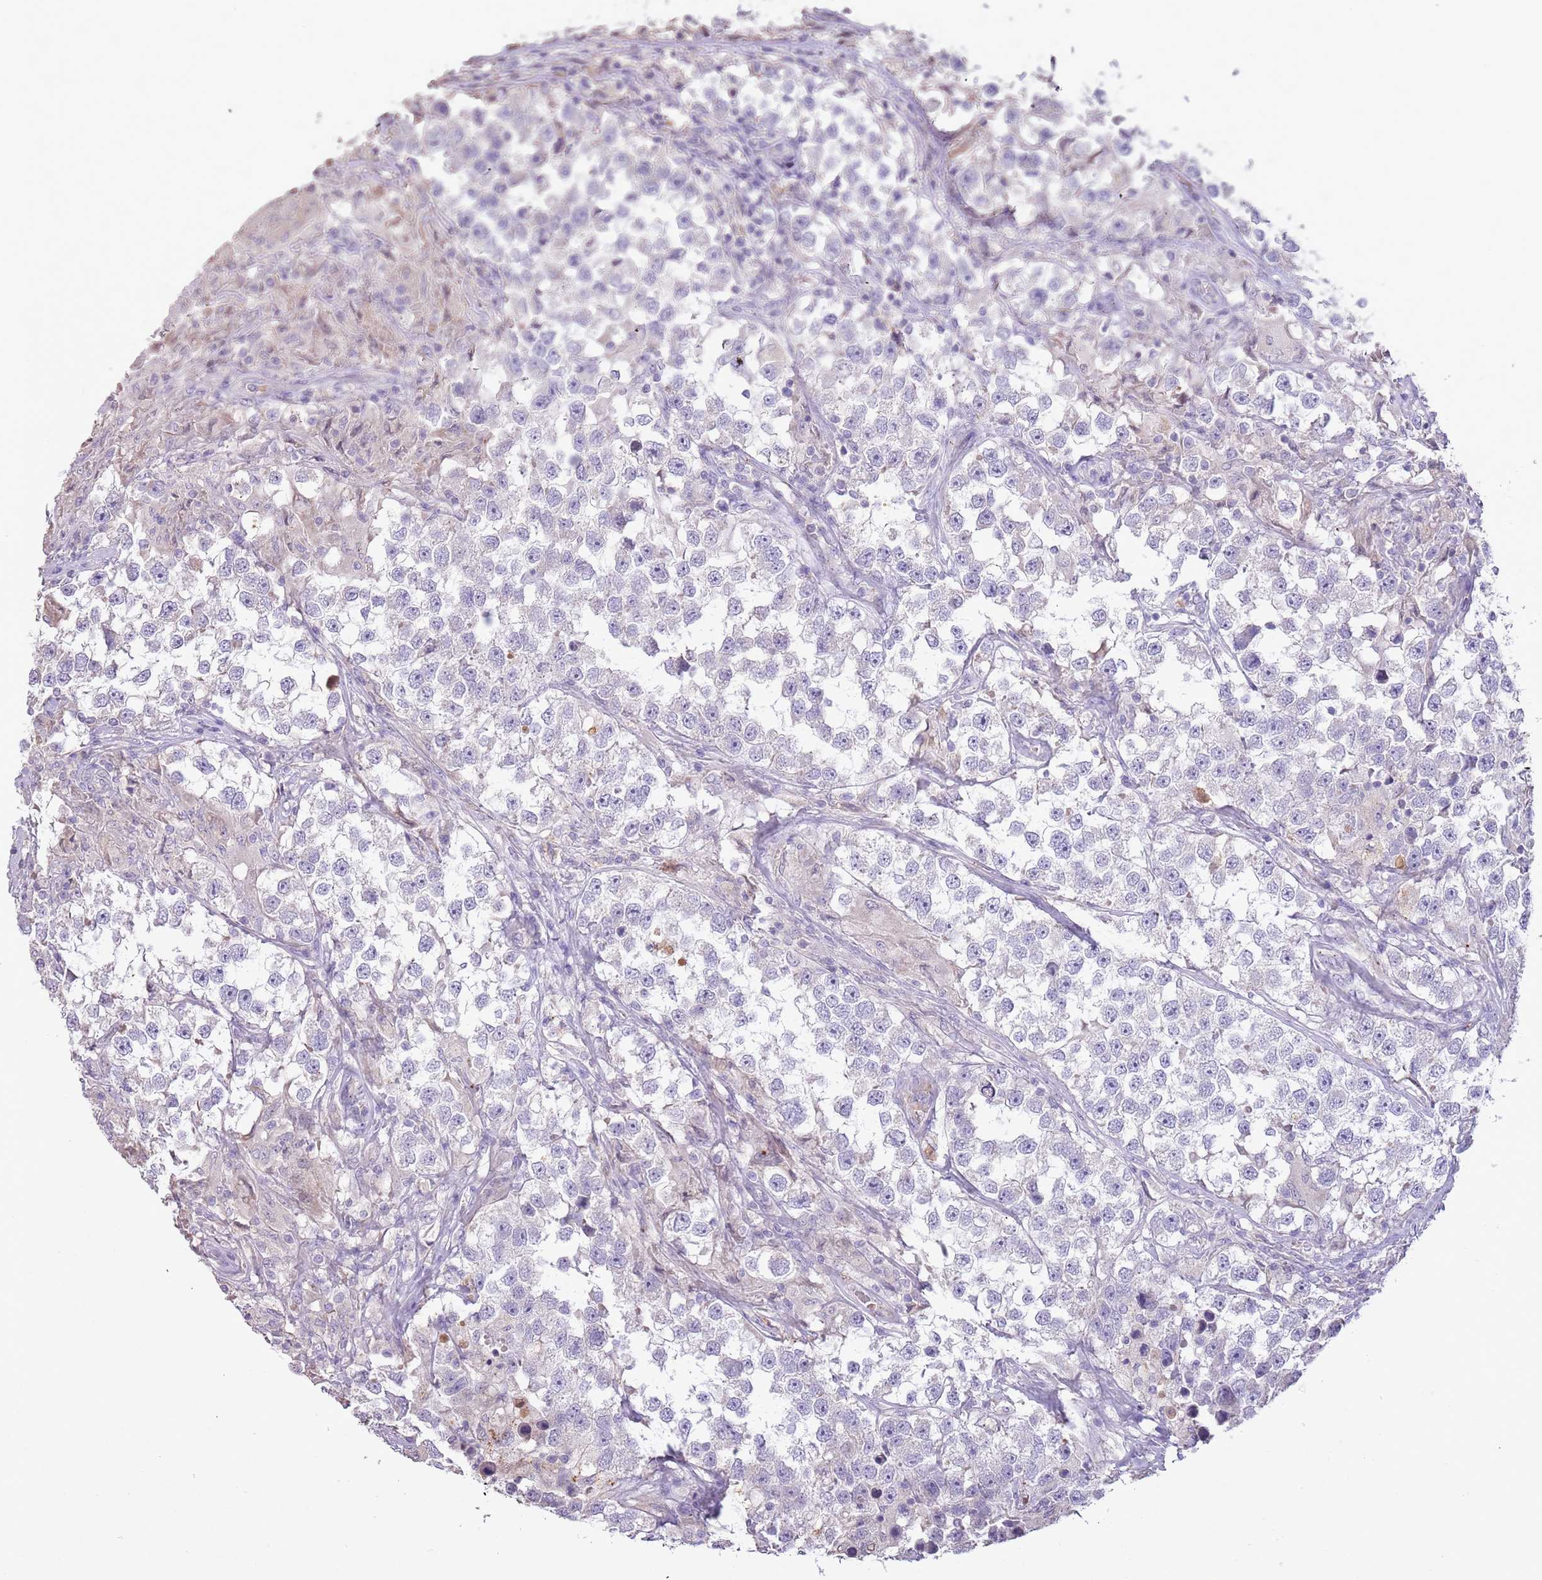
{"staining": {"intensity": "negative", "quantity": "none", "location": "none"}, "tissue": "testis cancer", "cell_type": "Tumor cells", "image_type": "cancer", "snomed": [{"axis": "morphology", "description": "Seminoma, NOS"}, {"axis": "topography", "description": "Testis"}], "caption": "This image is of testis seminoma stained with immunohistochemistry (IHC) to label a protein in brown with the nuclei are counter-stained blue. There is no staining in tumor cells.", "gene": "P2RY13", "patient": {"sex": "male", "age": 46}}